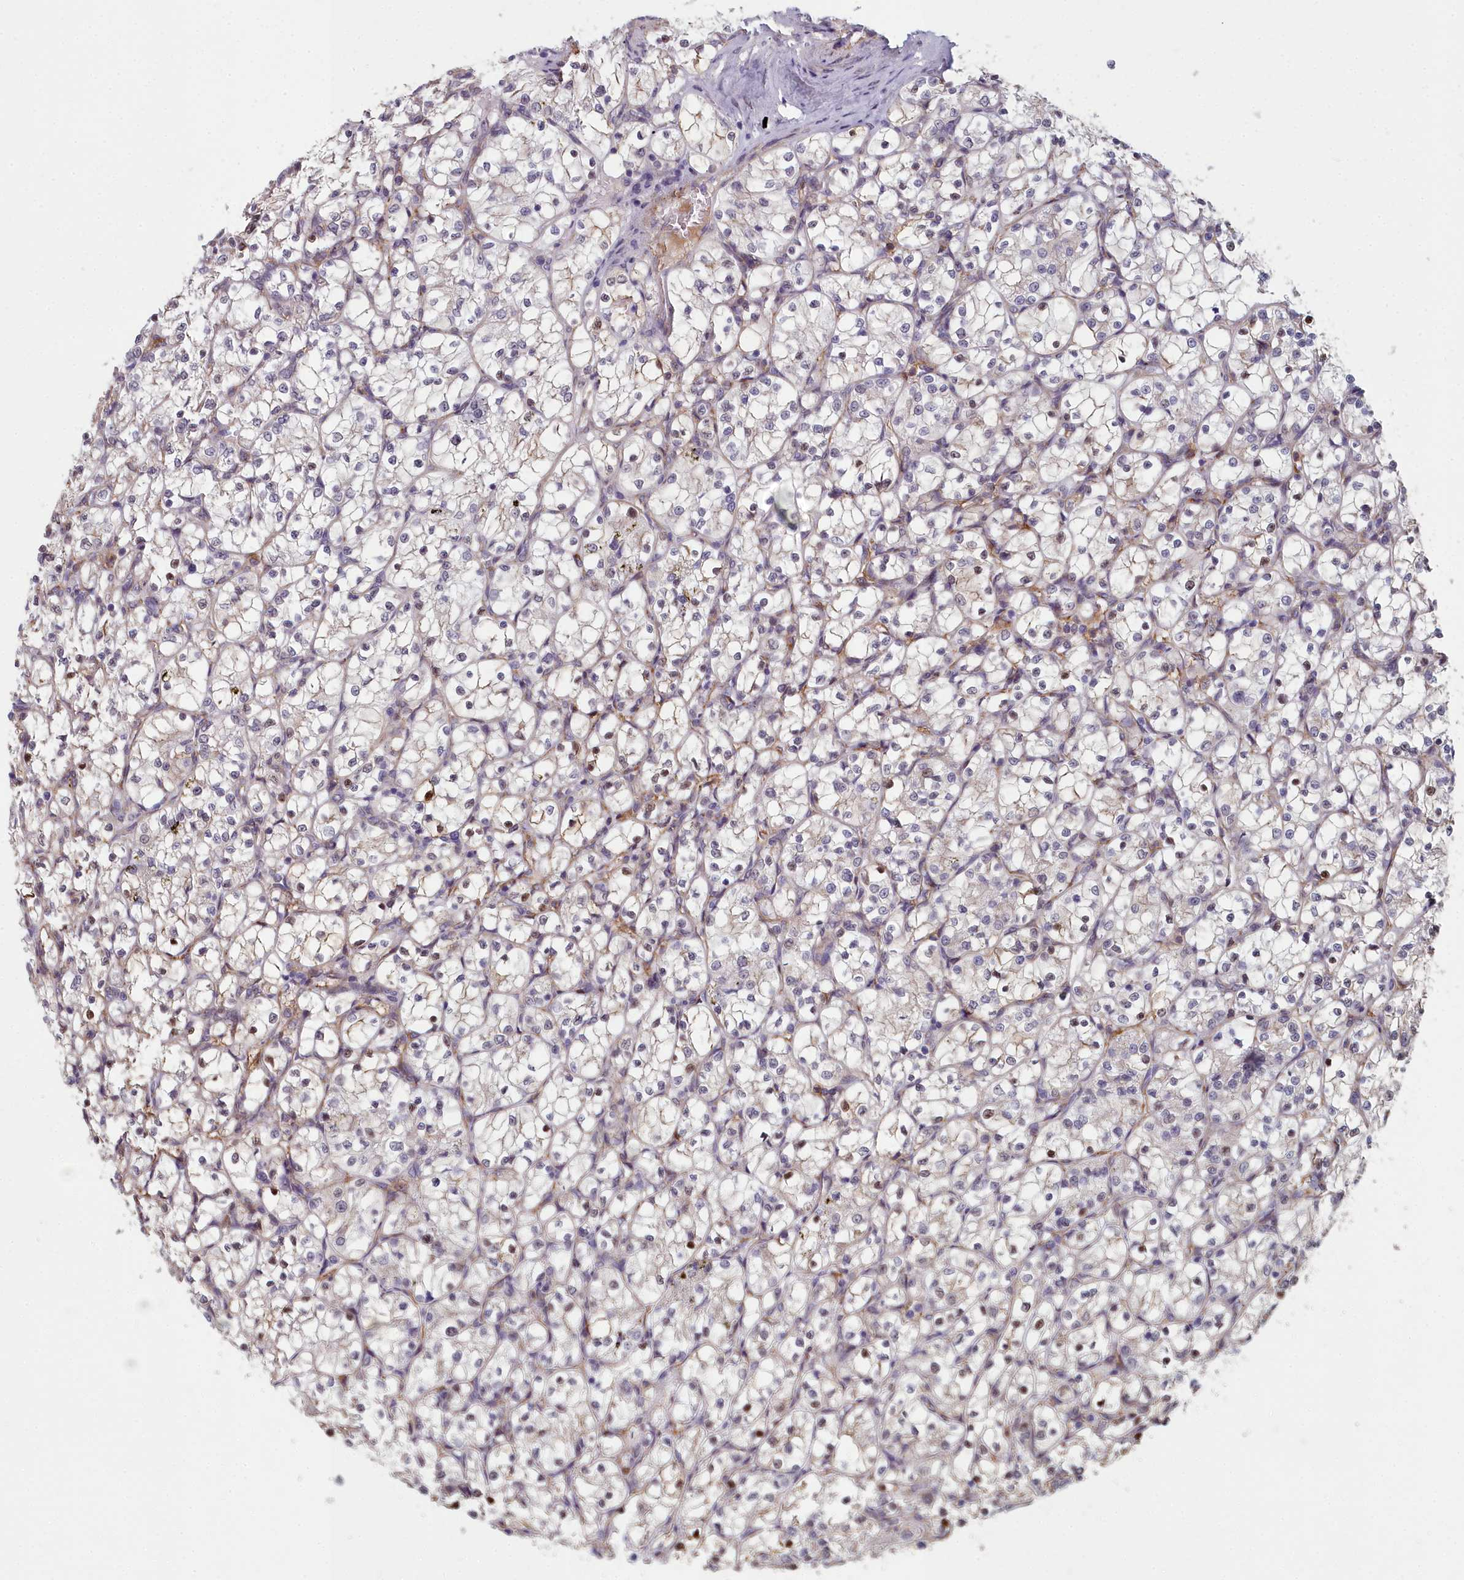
{"staining": {"intensity": "moderate", "quantity": "<25%", "location": "cytoplasmic/membranous,nuclear"}, "tissue": "renal cancer", "cell_type": "Tumor cells", "image_type": "cancer", "snomed": [{"axis": "morphology", "description": "Adenocarcinoma, NOS"}, {"axis": "topography", "description": "Kidney"}], "caption": "Approximately <25% of tumor cells in human adenocarcinoma (renal) show moderate cytoplasmic/membranous and nuclear protein expression as visualized by brown immunohistochemical staining.", "gene": "ZNF626", "patient": {"sex": "female", "age": 69}}